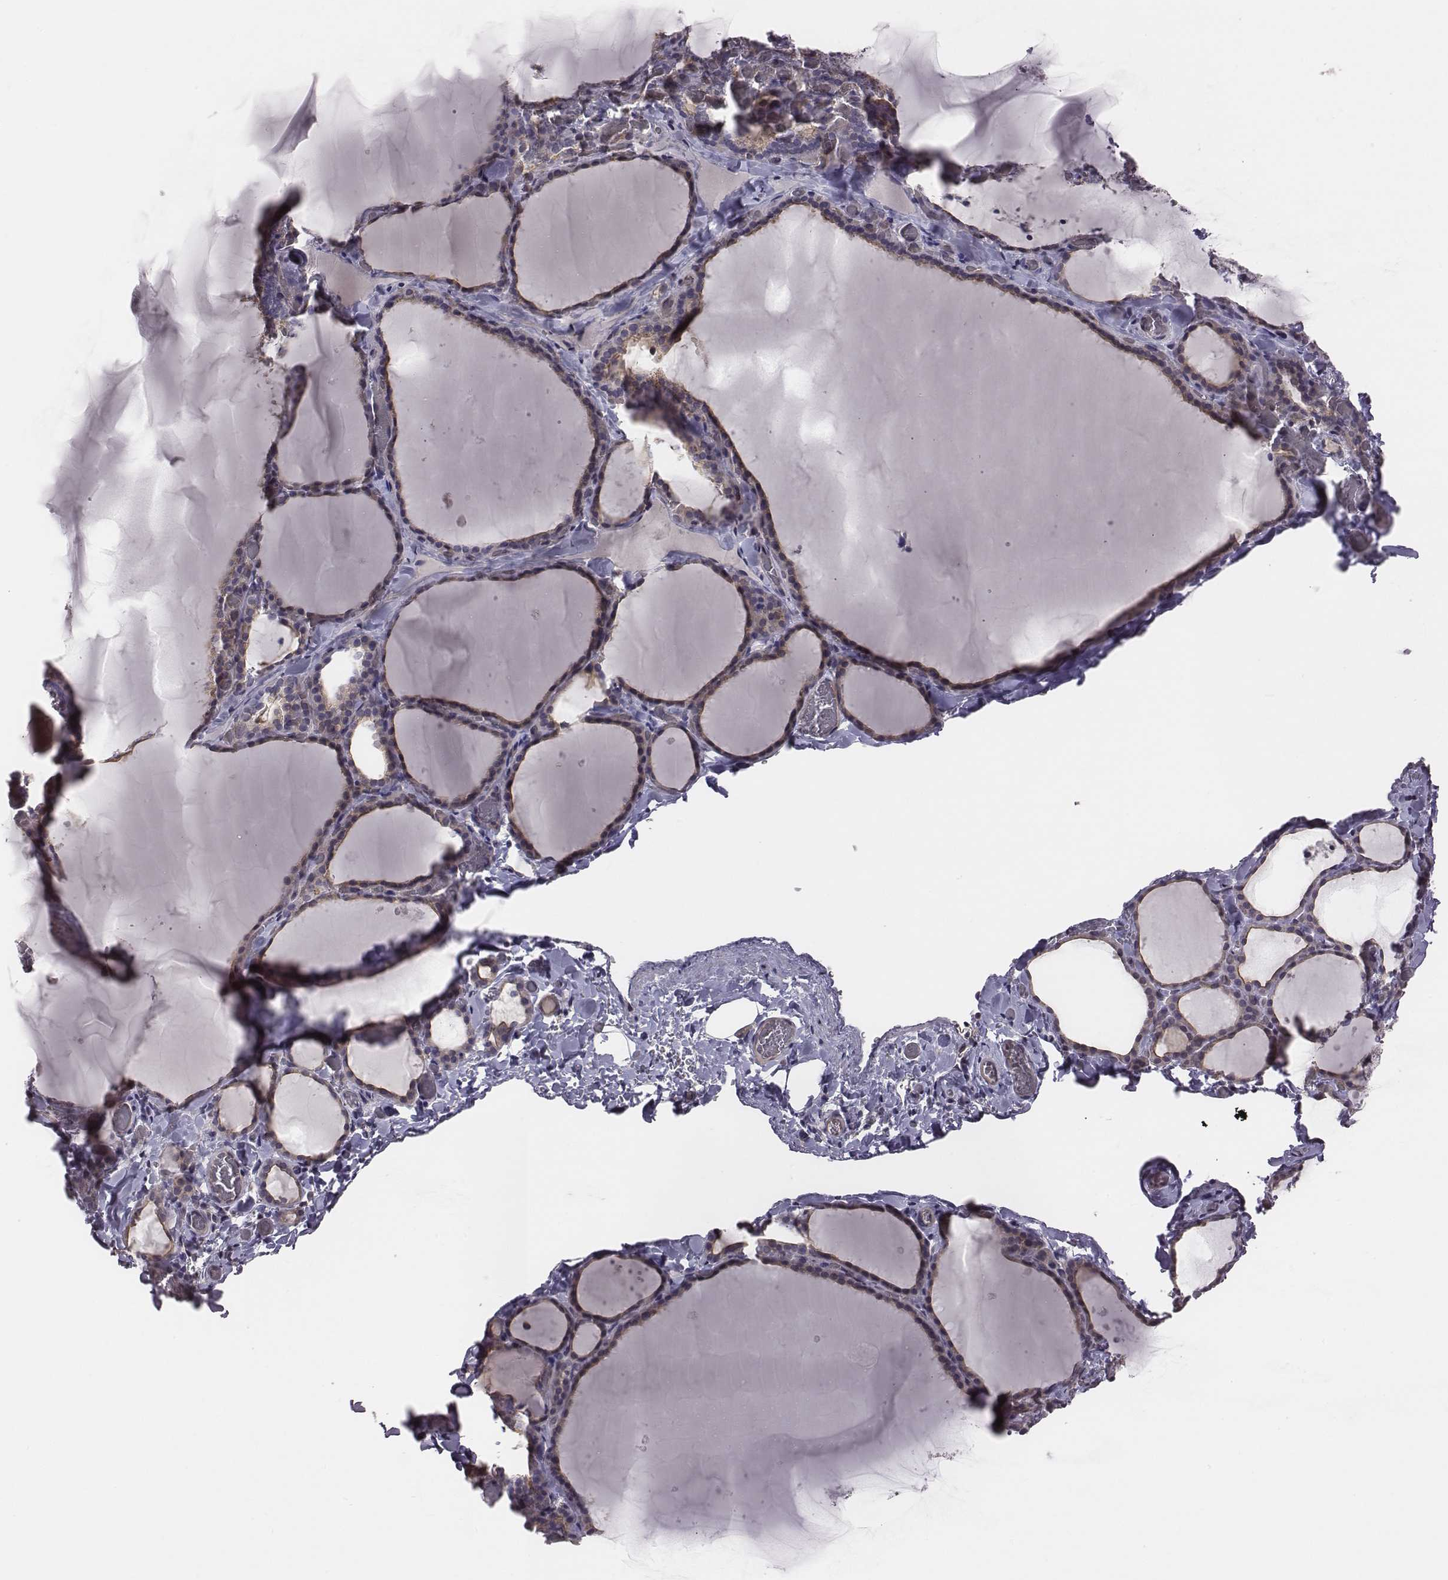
{"staining": {"intensity": "weak", "quantity": "<25%", "location": "cytoplasmic/membranous"}, "tissue": "thyroid gland", "cell_type": "Glandular cells", "image_type": "normal", "snomed": [{"axis": "morphology", "description": "Normal tissue, NOS"}, {"axis": "topography", "description": "Thyroid gland"}], "caption": "Micrograph shows no protein expression in glandular cells of unremarkable thyroid gland.", "gene": "SCARF1", "patient": {"sex": "female", "age": 22}}